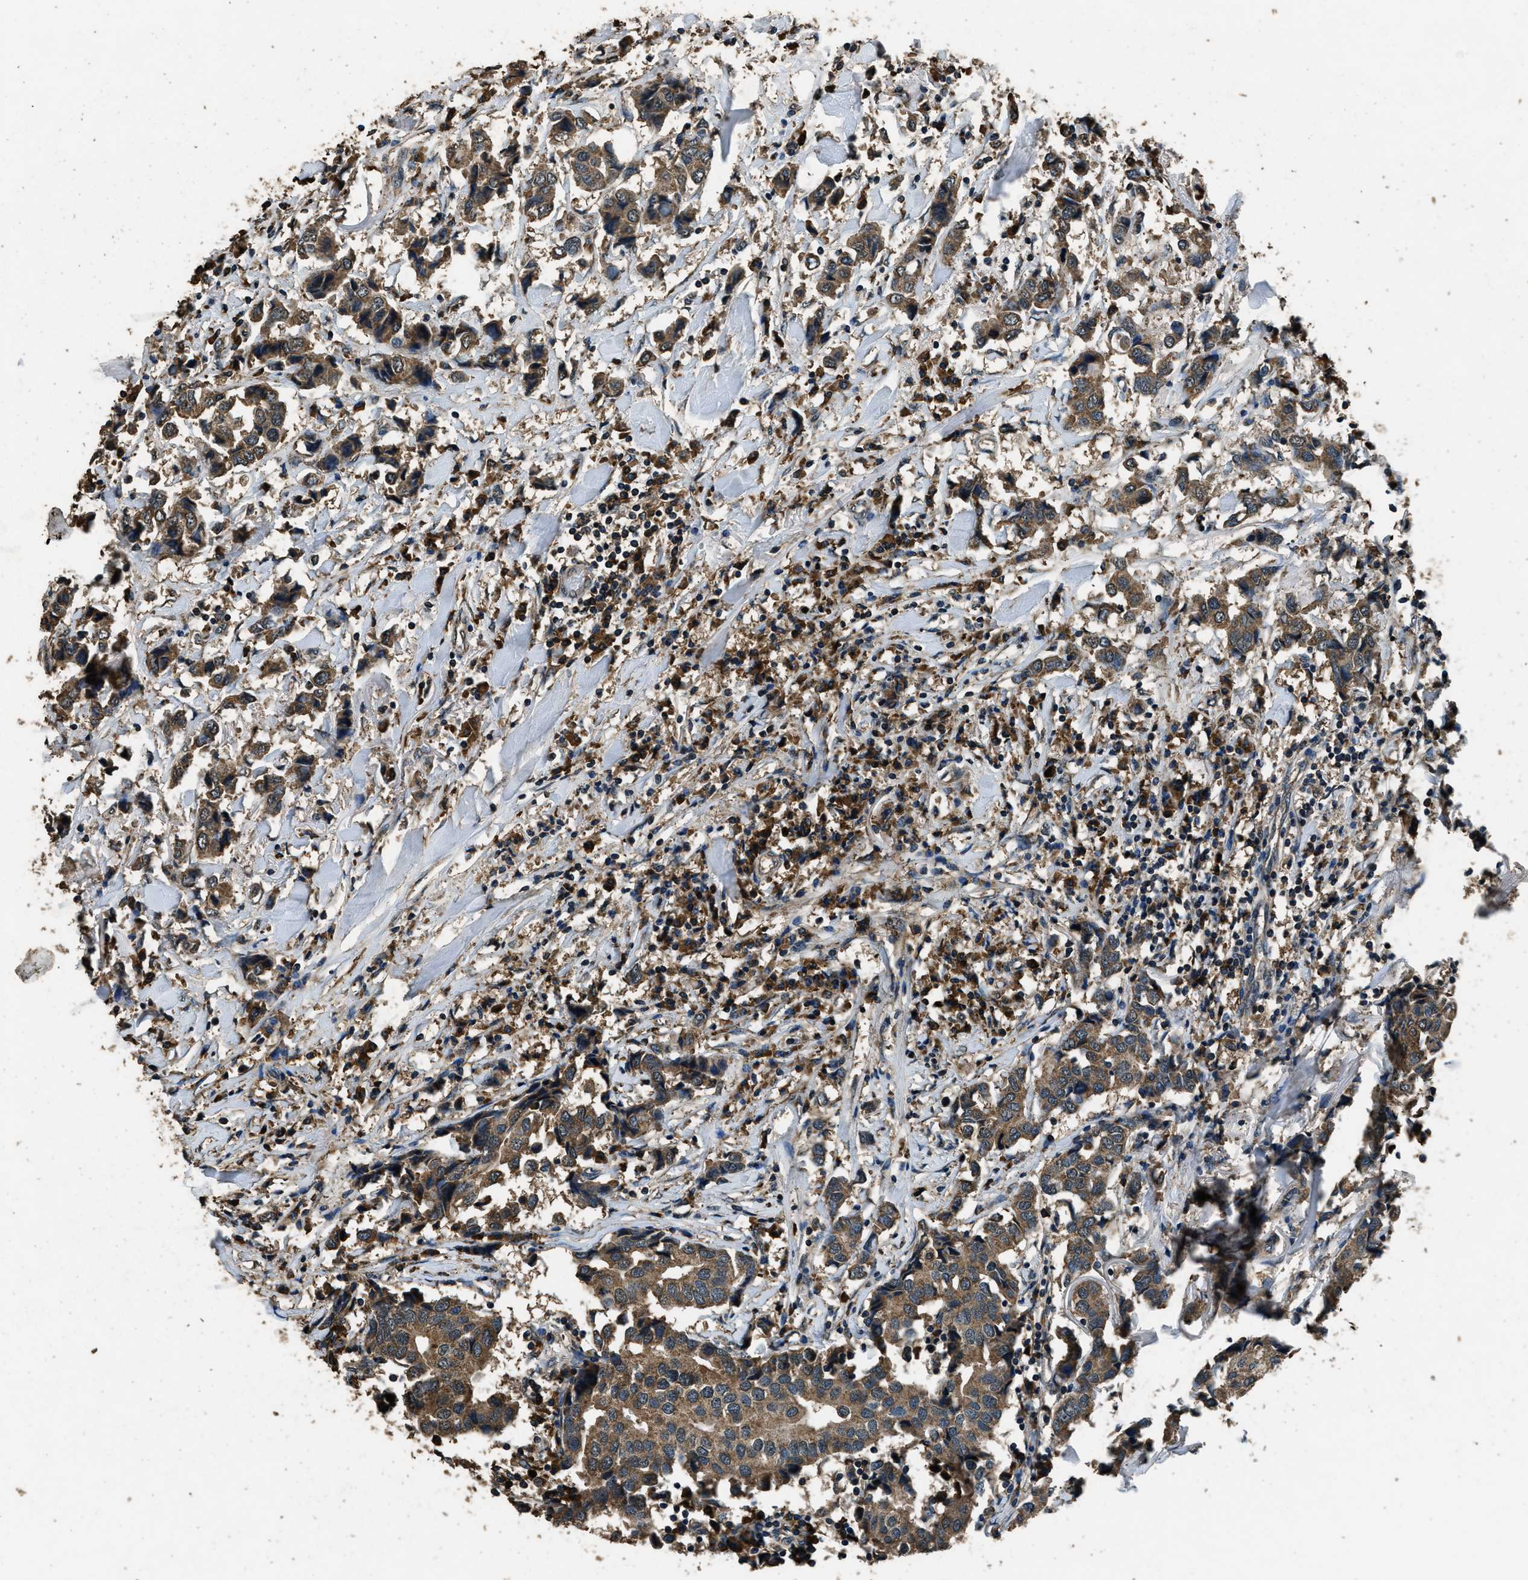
{"staining": {"intensity": "moderate", "quantity": ">75%", "location": "cytoplasmic/membranous"}, "tissue": "breast cancer", "cell_type": "Tumor cells", "image_type": "cancer", "snomed": [{"axis": "morphology", "description": "Duct carcinoma"}, {"axis": "topography", "description": "Breast"}], "caption": "Immunohistochemical staining of breast cancer shows moderate cytoplasmic/membranous protein expression in approximately >75% of tumor cells. (brown staining indicates protein expression, while blue staining denotes nuclei).", "gene": "SALL3", "patient": {"sex": "female", "age": 80}}